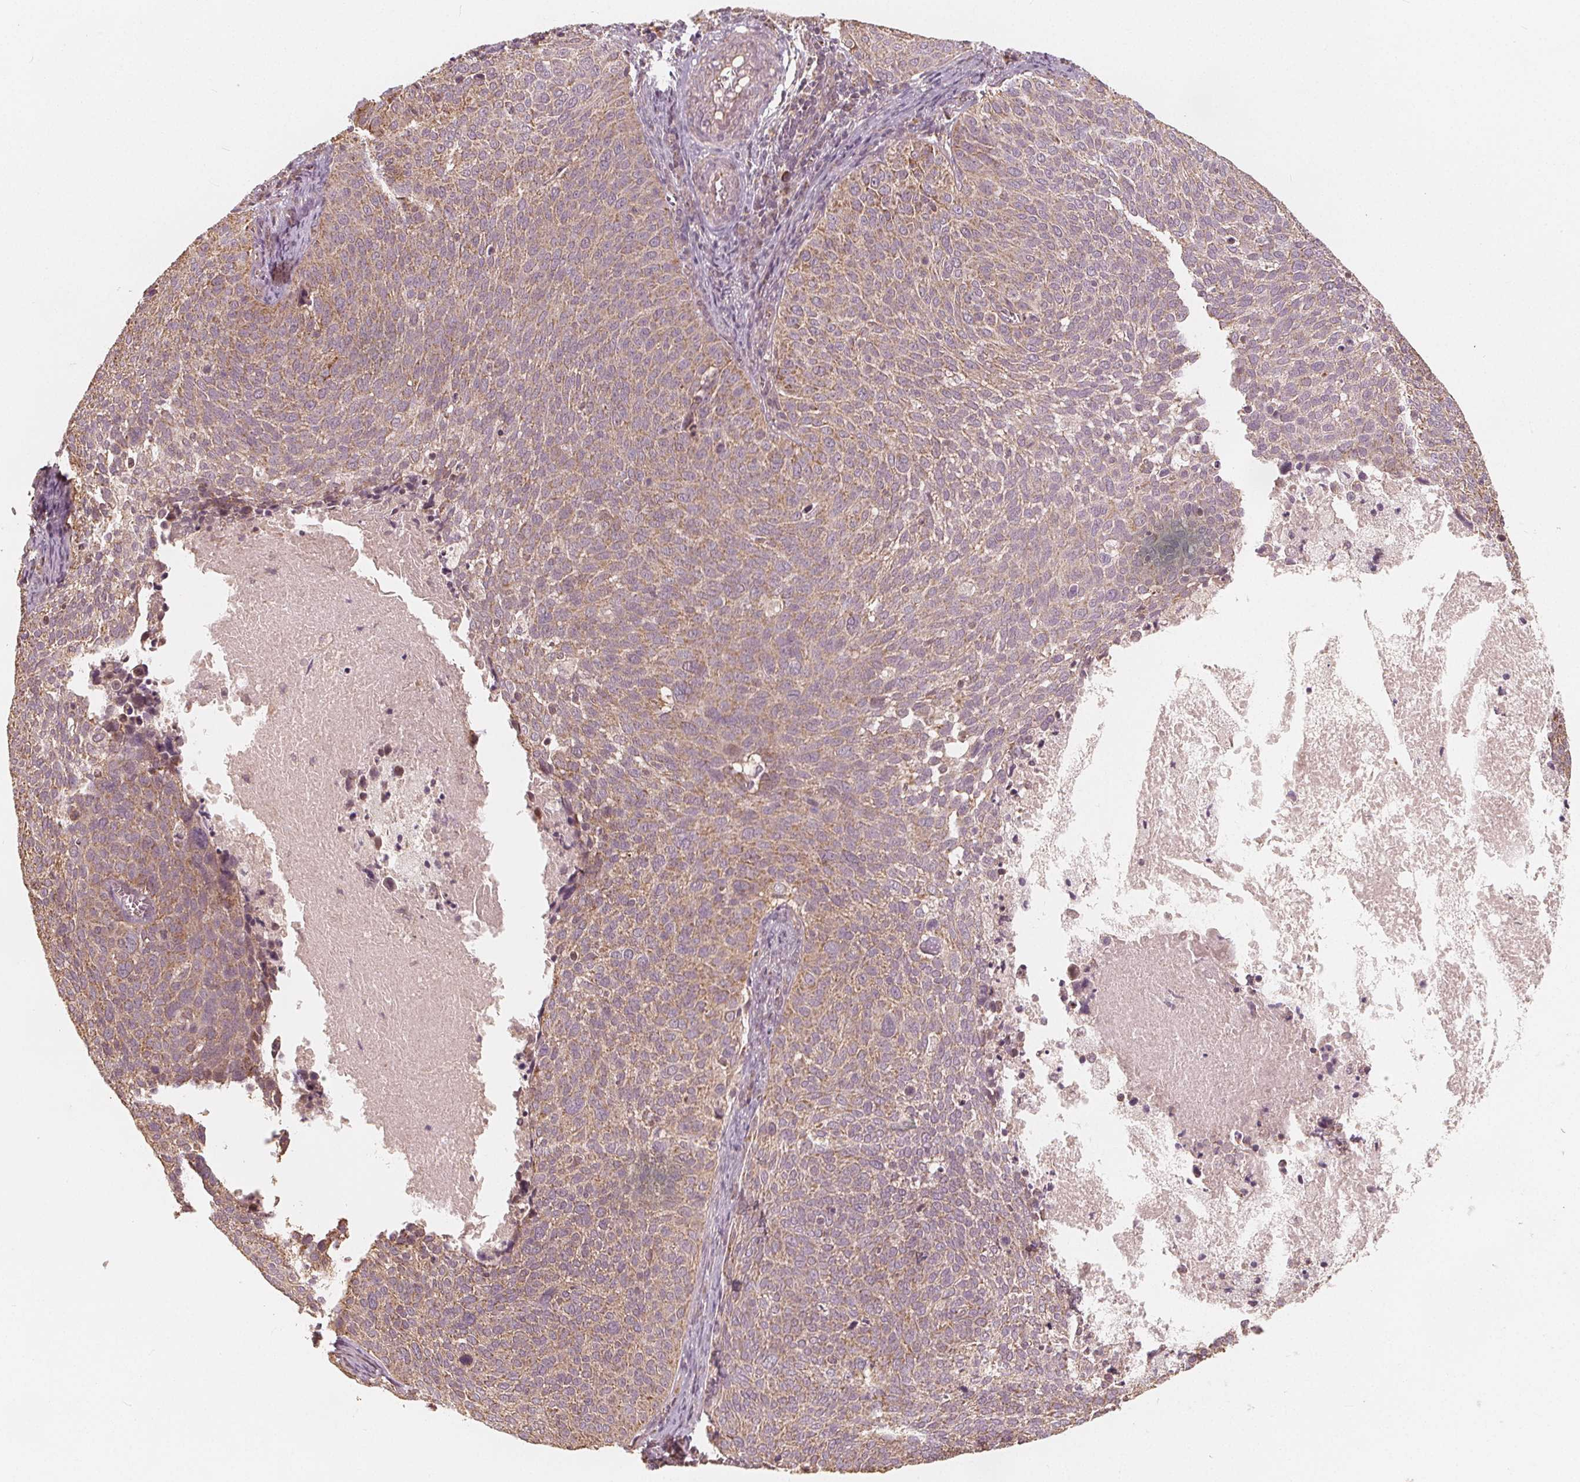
{"staining": {"intensity": "weak", "quantity": ">75%", "location": "cytoplasmic/membranous"}, "tissue": "cervical cancer", "cell_type": "Tumor cells", "image_type": "cancer", "snomed": [{"axis": "morphology", "description": "Squamous cell carcinoma, NOS"}, {"axis": "topography", "description": "Cervix"}], "caption": "Approximately >75% of tumor cells in human cervical squamous cell carcinoma show weak cytoplasmic/membranous protein positivity as visualized by brown immunohistochemical staining.", "gene": "PEX26", "patient": {"sex": "female", "age": 39}}